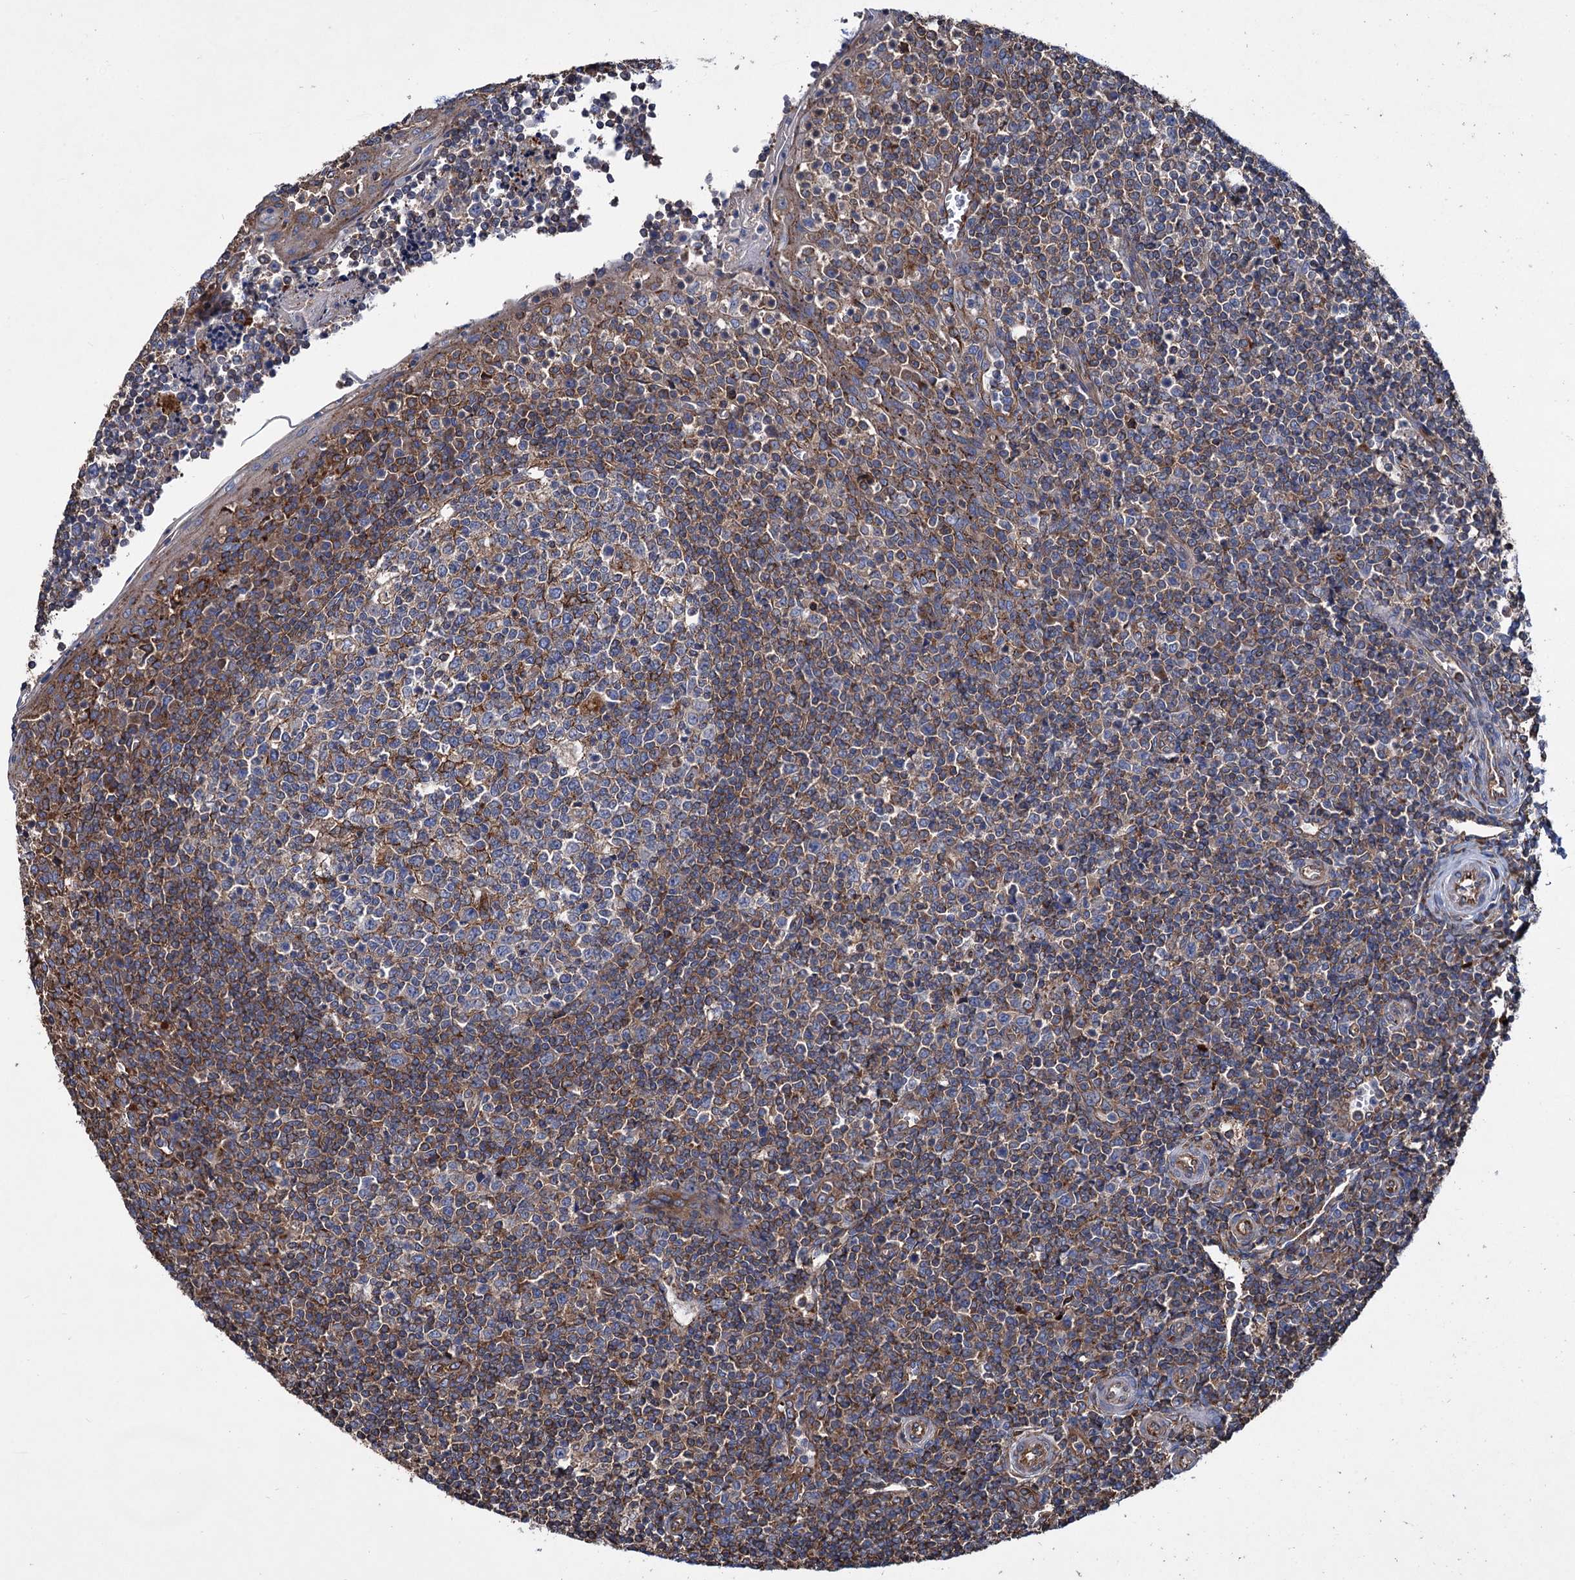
{"staining": {"intensity": "weak", "quantity": "25%-75%", "location": "cytoplasmic/membranous"}, "tissue": "tonsil", "cell_type": "Germinal center cells", "image_type": "normal", "snomed": [{"axis": "morphology", "description": "Normal tissue, NOS"}, {"axis": "topography", "description": "Tonsil"}], "caption": "Protein expression analysis of benign tonsil exhibits weak cytoplasmic/membranous staining in about 25%-75% of germinal center cells. (Stains: DAB (3,3'-diaminobenzidine) in brown, nuclei in blue, Microscopy: brightfield microscopy at high magnification).", "gene": "SCPEP1", "patient": {"sex": "female", "age": 19}}